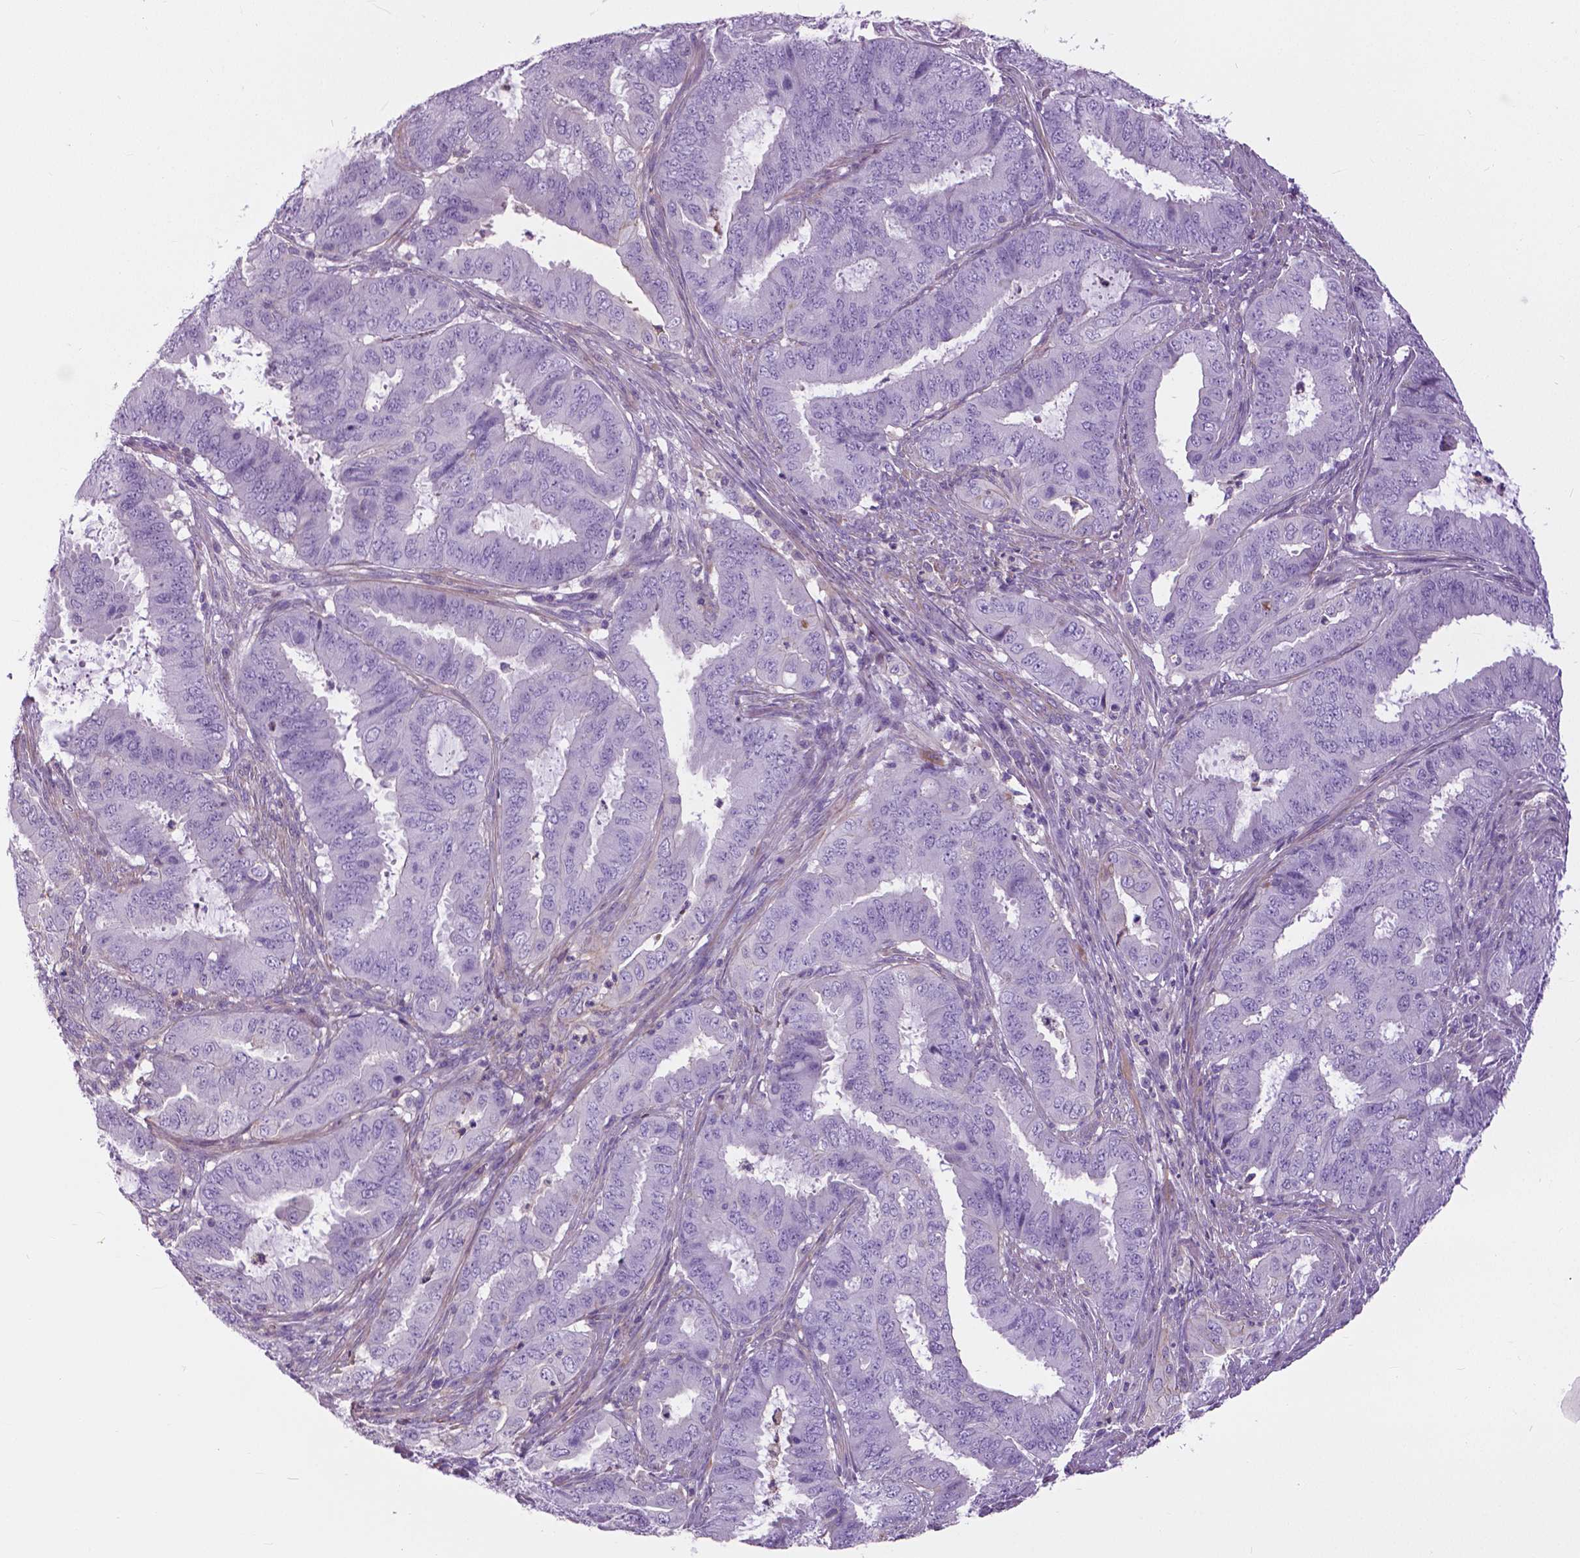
{"staining": {"intensity": "negative", "quantity": "none", "location": "none"}, "tissue": "endometrial cancer", "cell_type": "Tumor cells", "image_type": "cancer", "snomed": [{"axis": "morphology", "description": "Adenocarcinoma, NOS"}, {"axis": "topography", "description": "Endometrium"}], "caption": "The immunohistochemistry photomicrograph has no significant staining in tumor cells of endometrial adenocarcinoma tissue.", "gene": "ANXA13", "patient": {"sex": "female", "age": 51}}